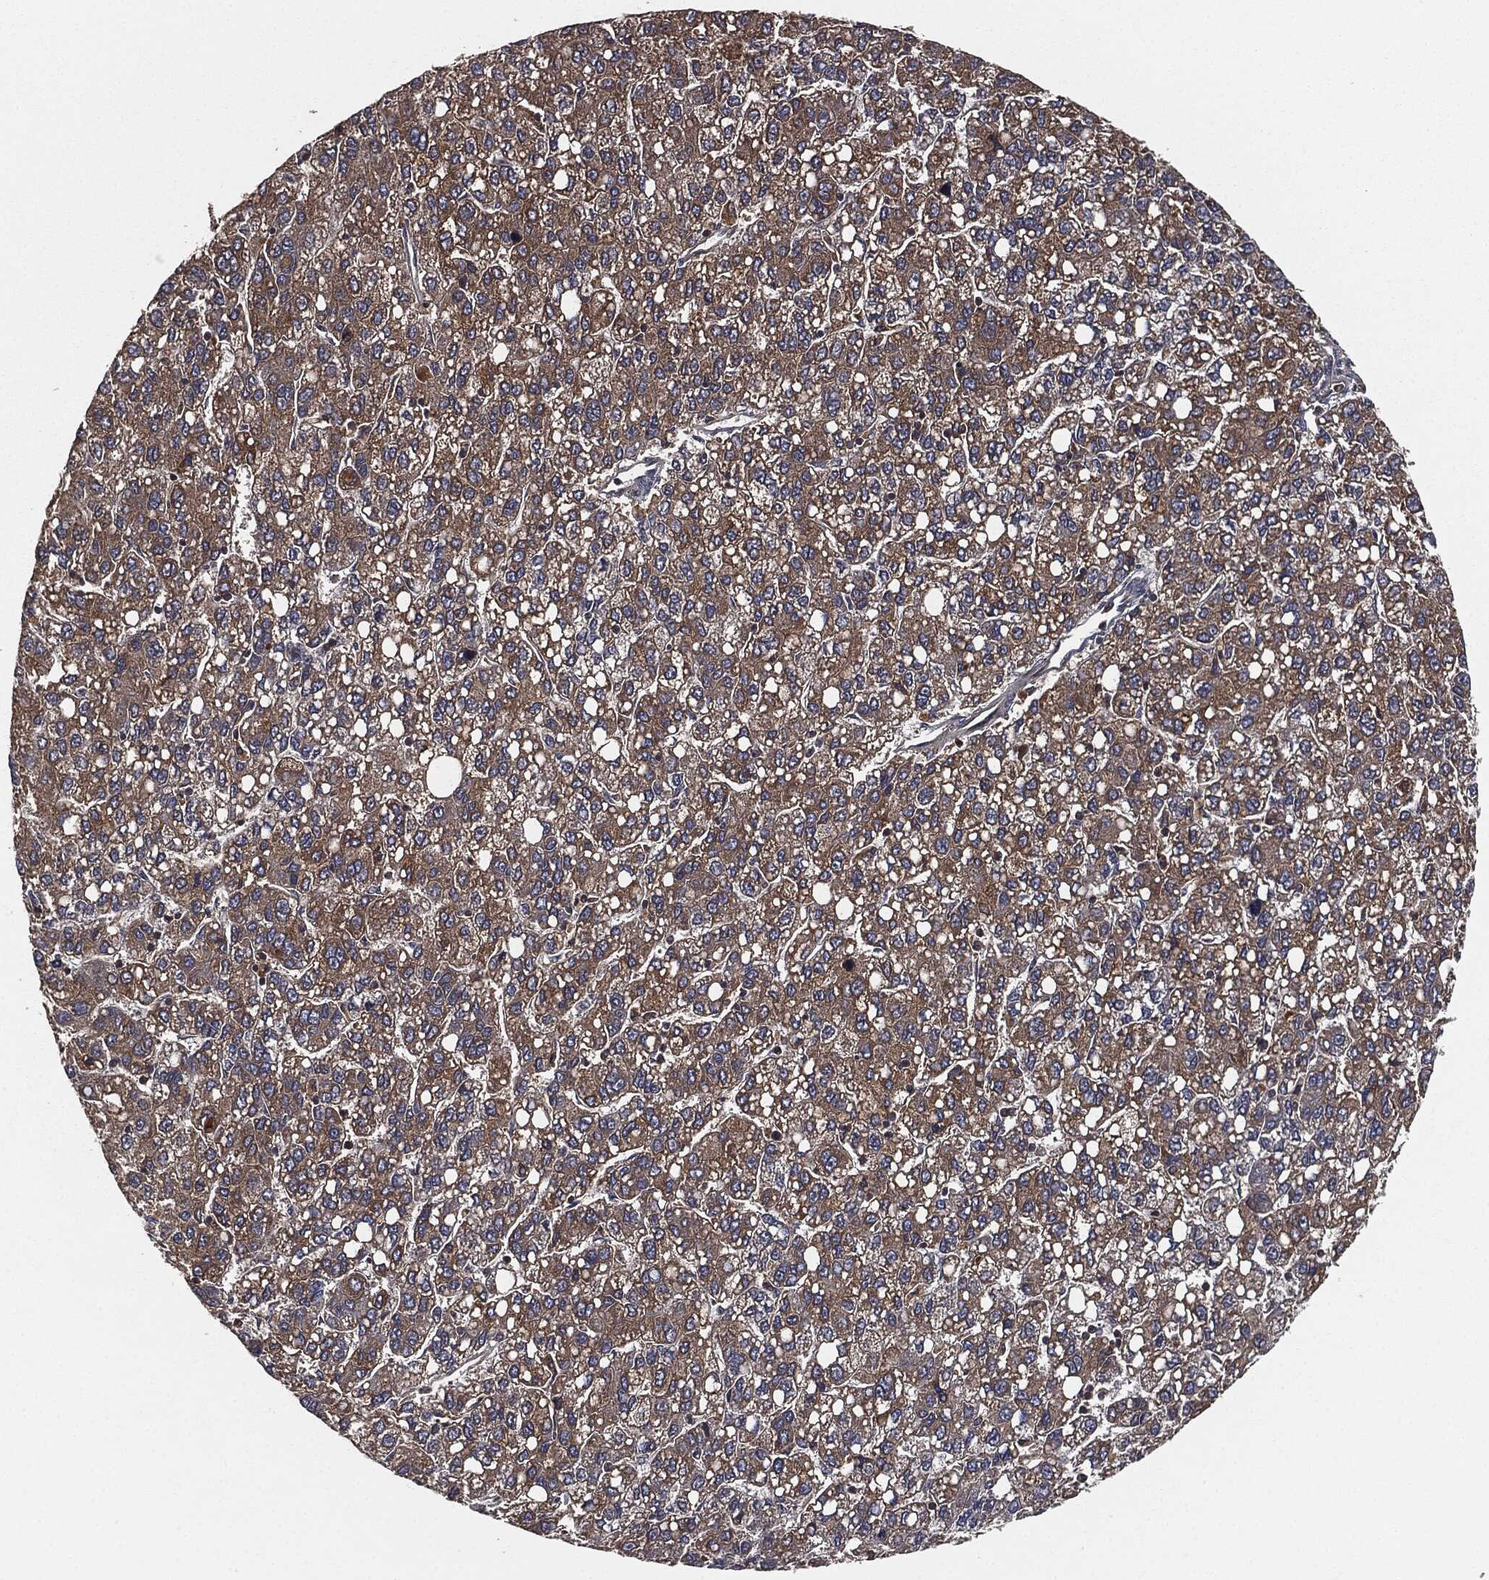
{"staining": {"intensity": "weak", "quantity": "25%-75%", "location": "cytoplasmic/membranous"}, "tissue": "liver cancer", "cell_type": "Tumor cells", "image_type": "cancer", "snomed": [{"axis": "morphology", "description": "Carcinoma, Hepatocellular, NOS"}, {"axis": "topography", "description": "Liver"}], "caption": "Immunohistochemistry staining of liver cancer, which displays low levels of weak cytoplasmic/membranous staining in approximately 25%-75% of tumor cells indicating weak cytoplasmic/membranous protein staining. The staining was performed using DAB (brown) for protein detection and nuclei were counterstained in hematoxylin (blue).", "gene": "ERBIN", "patient": {"sex": "female", "age": 82}}